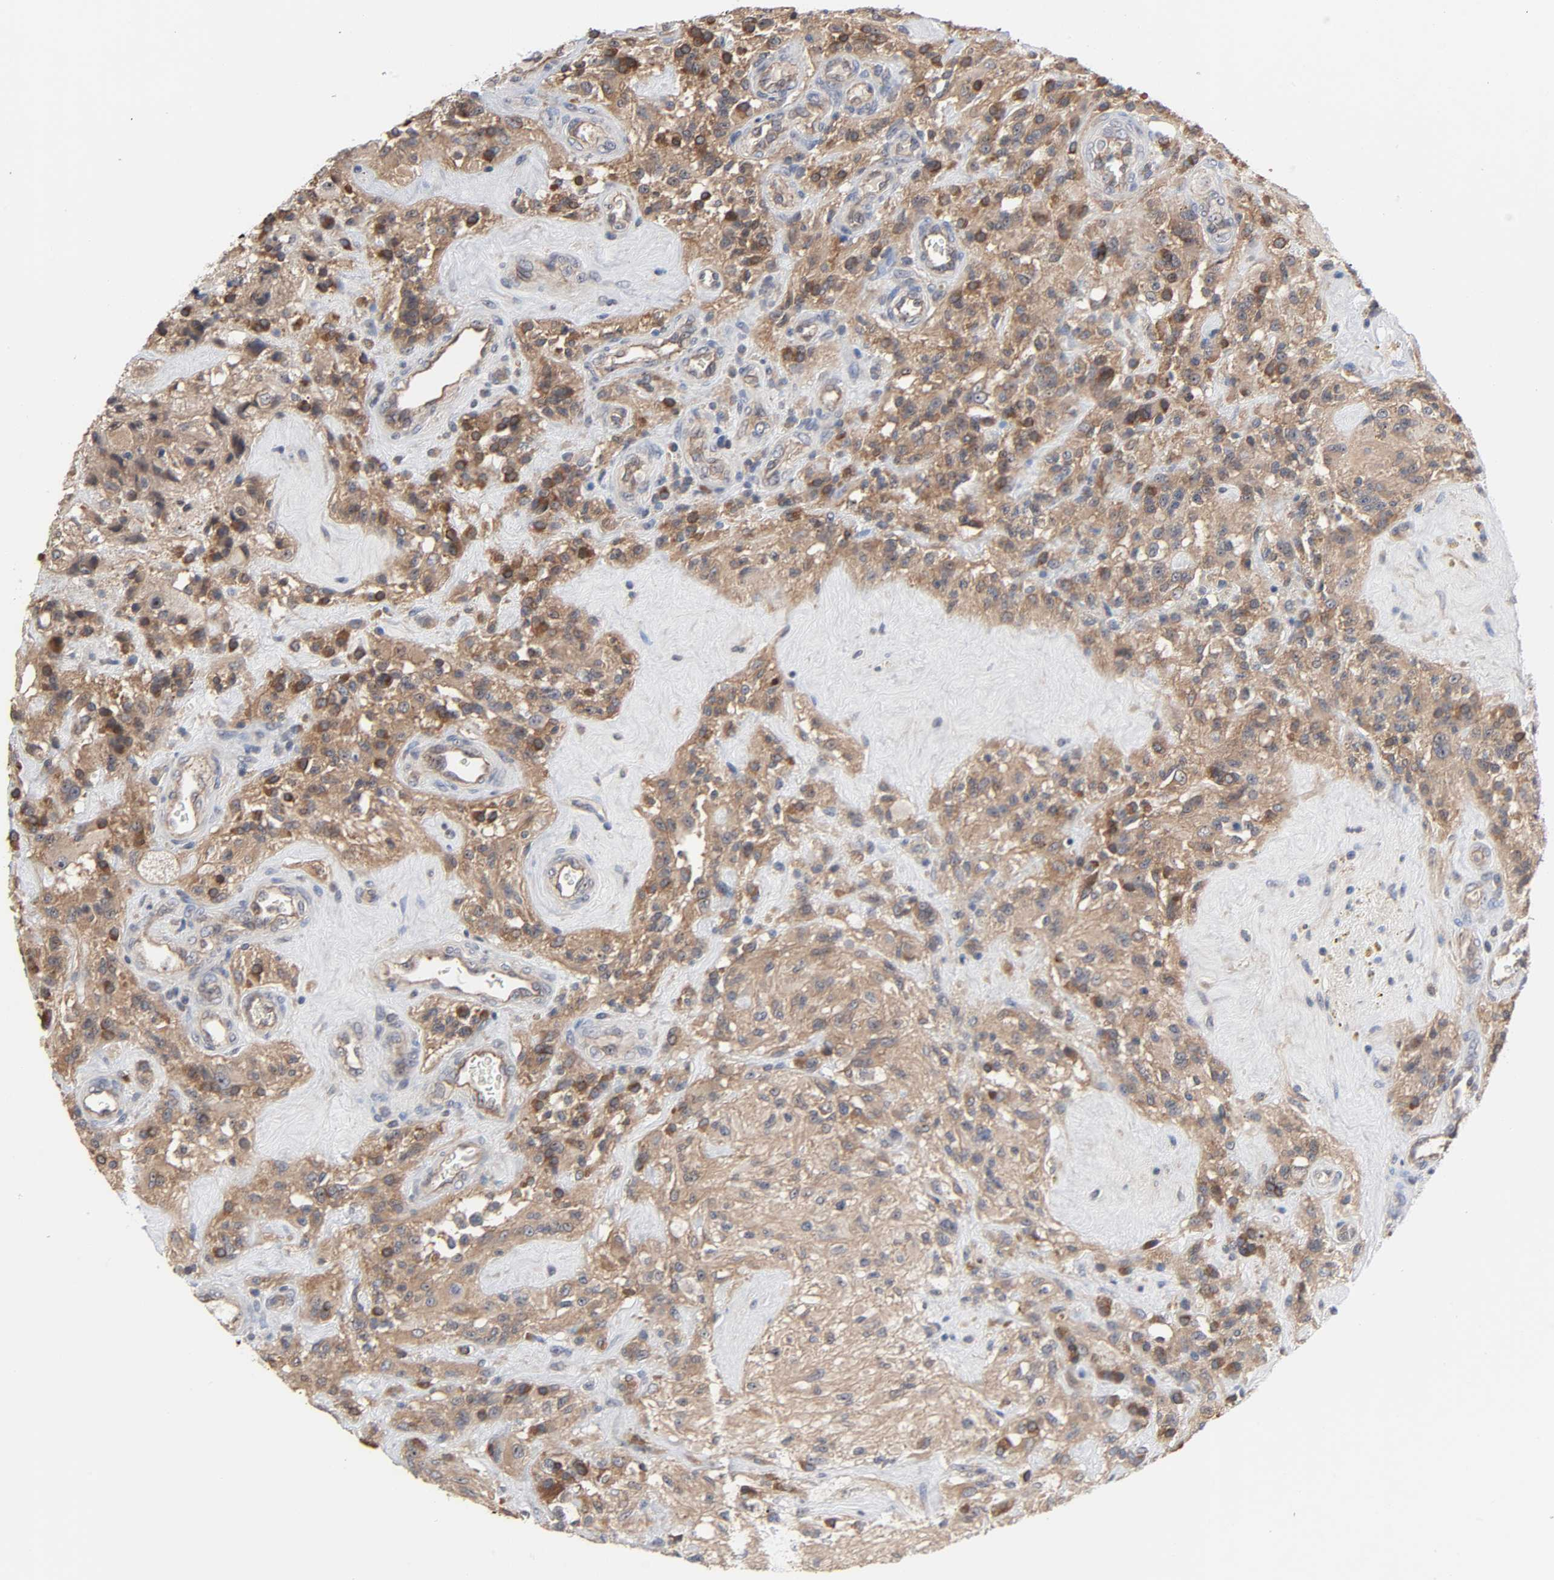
{"staining": {"intensity": "moderate", "quantity": ">75%", "location": "cytoplasmic/membranous"}, "tissue": "glioma", "cell_type": "Tumor cells", "image_type": "cancer", "snomed": [{"axis": "morphology", "description": "Normal tissue, NOS"}, {"axis": "morphology", "description": "Glioma, malignant, High grade"}, {"axis": "topography", "description": "Cerebral cortex"}], "caption": "The micrograph displays a brown stain indicating the presence of a protein in the cytoplasmic/membranous of tumor cells in glioma.", "gene": "DDX10", "patient": {"sex": "male", "age": 56}}